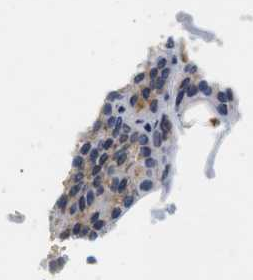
{"staining": {"intensity": "moderate", "quantity": ">75%", "location": "cytoplasmic/membranous"}, "tissue": "parathyroid gland", "cell_type": "Glandular cells", "image_type": "normal", "snomed": [{"axis": "morphology", "description": "Normal tissue, NOS"}, {"axis": "morphology", "description": "Adenoma, NOS"}, {"axis": "topography", "description": "Parathyroid gland"}], "caption": "Glandular cells exhibit medium levels of moderate cytoplasmic/membranous expression in approximately >75% of cells in unremarkable human parathyroid gland. (DAB (3,3'-diaminobenzidine) = brown stain, brightfield microscopy at high magnification).", "gene": "SVOP", "patient": {"sex": "female", "age": 74}}